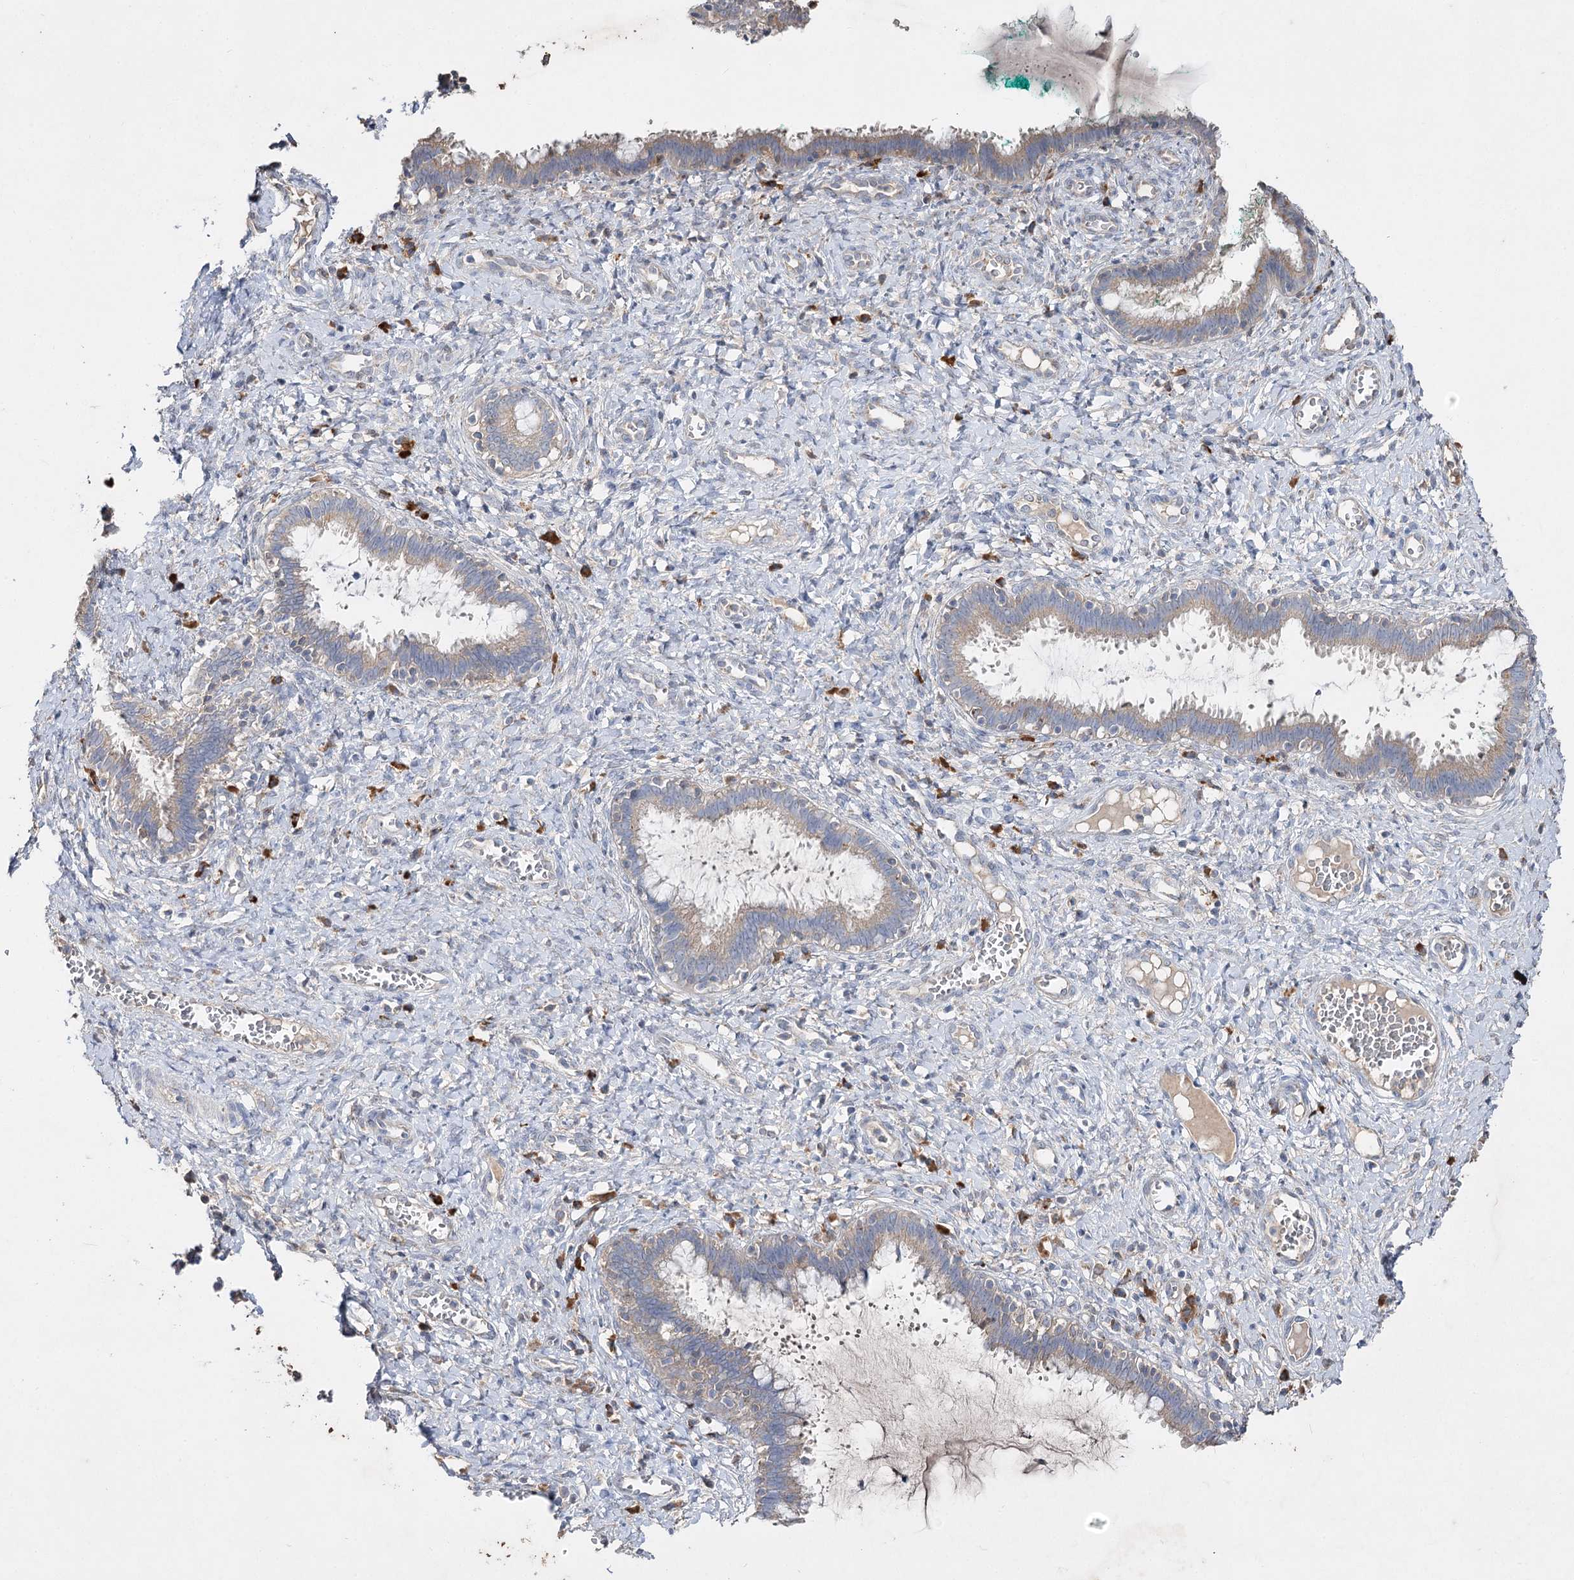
{"staining": {"intensity": "weak", "quantity": "25%-75%", "location": "cytoplasmic/membranous"}, "tissue": "cervix", "cell_type": "Glandular cells", "image_type": "normal", "snomed": [{"axis": "morphology", "description": "Normal tissue, NOS"}, {"axis": "morphology", "description": "Adenocarcinoma, NOS"}, {"axis": "topography", "description": "Cervix"}], "caption": "Immunohistochemistry (IHC) photomicrograph of unremarkable cervix: cervix stained using IHC displays low levels of weak protein expression localized specifically in the cytoplasmic/membranous of glandular cells, appearing as a cytoplasmic/membranous brown color.", "gene": "IL1RAP", "patient": {"sex": "female", "age": 29}}